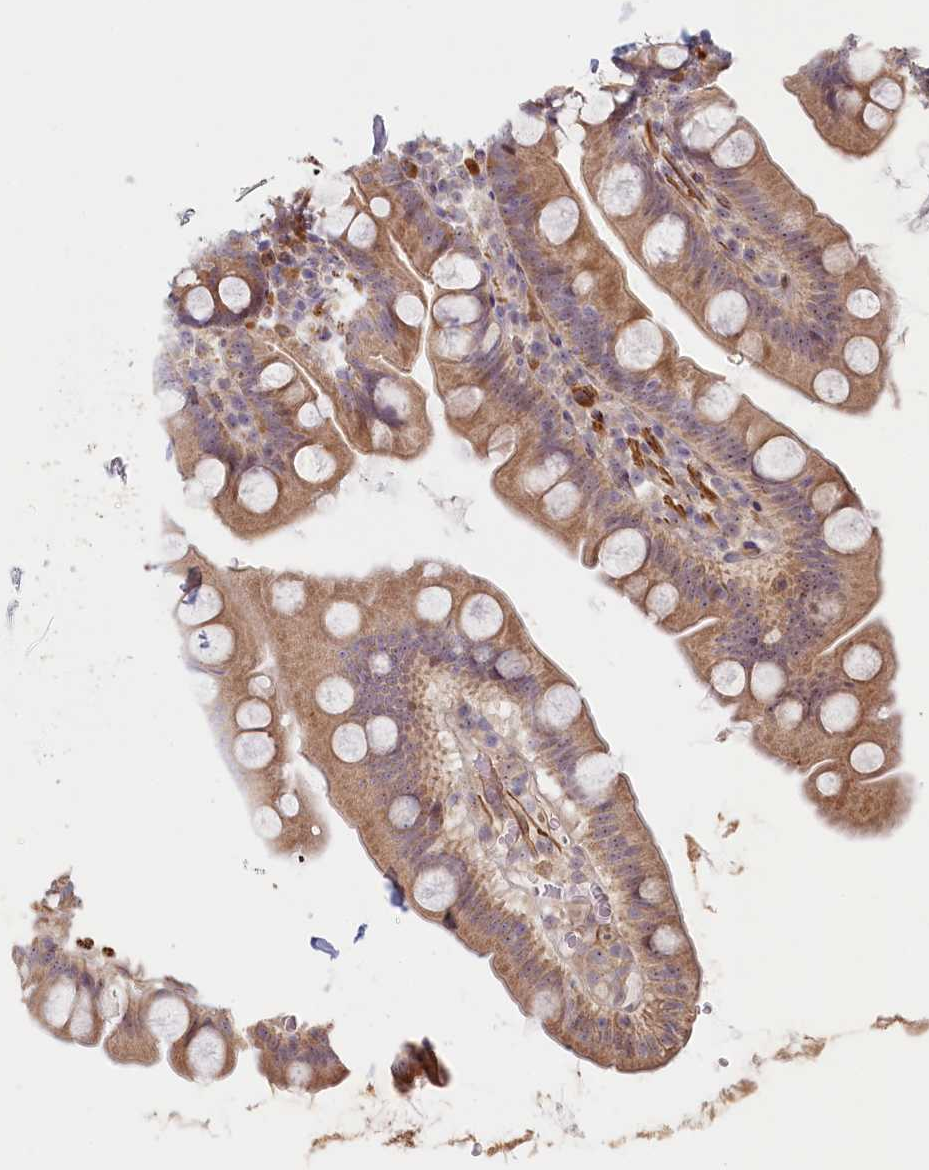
{"staining": {"intensity": "weak", "quantity": ">75%", "location": "cytoplasmic/membranous,nuclear"}, "tissue": "small intestine", "cell_type": "Glandular cells", "image_type": "normal", "snomed": [{"axis": "morphology", "description": "Normal tissue, NOS"}, {"axis": "topography", "description": "Small intestine"}], "caption": "IHC histopathology image of unremarkable small intestine: small intestine stained using IHC exhibits low levels of weak protein expression localized specifically in the cytoplasmic/membranous,nuclear of glandular cells, appearing as a cytoplasmic/membranous,nuclear brown color.", "gene": "INTS4", "patient": {"sex": "female", "age": 68}}